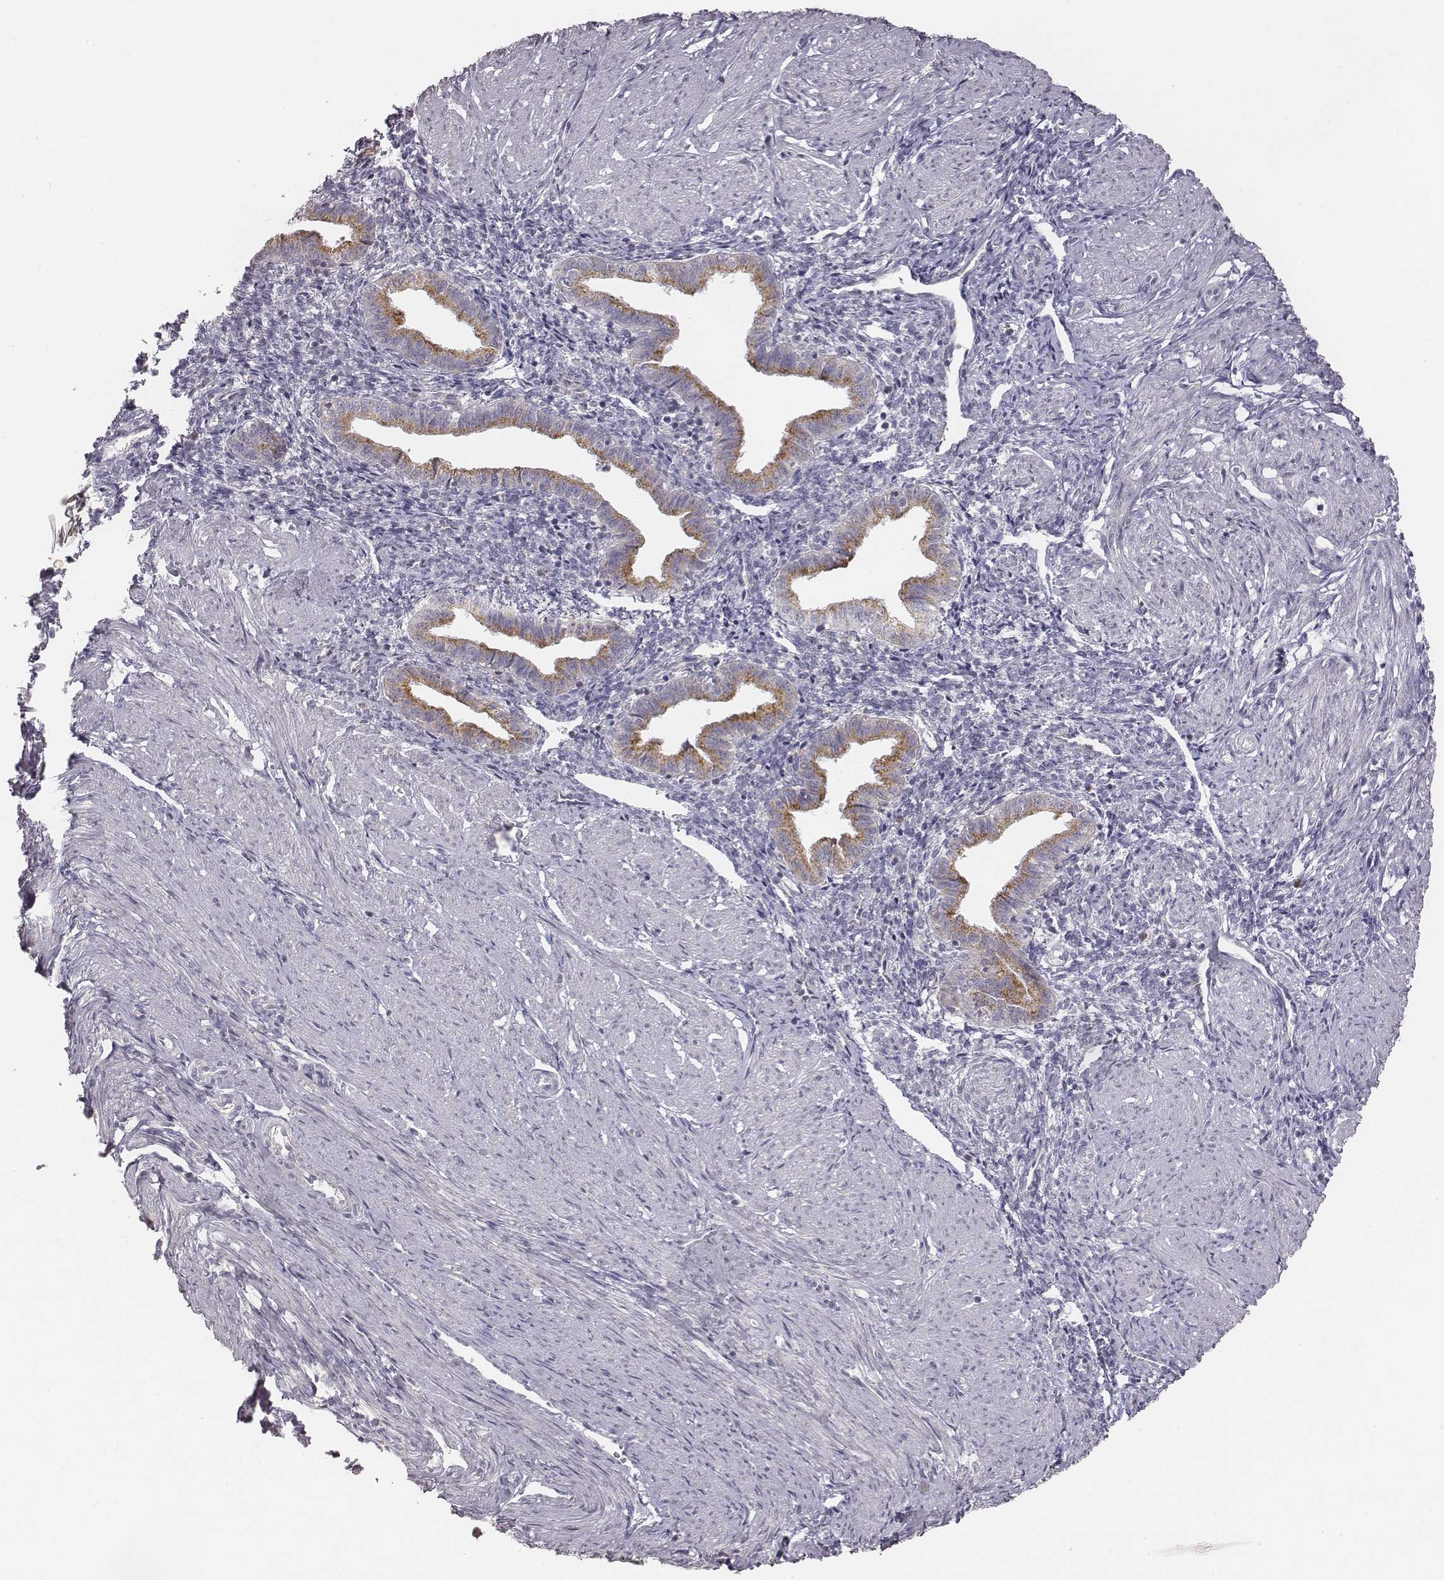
{"staining": {"intensity": "negative", "quantity": "none", "location": "none"}, "tissue": "endometrium", "cell_type": "Cells in endometrial stroma", "image_type": "normal", "snomed": [{"axis": "morphology", "description": "Normal tissue, NOS"}, {"axis": "topography", "description": "Endometrium"}], "caption": "A high-resolution histopathology image shows immunohistochemistry (IHC) staining of normal endometrium, which reveals no significant expression in cells in endometrial stroma.", "gene": "ABCD3", "patient": {"sex": "female", "age": 37}}